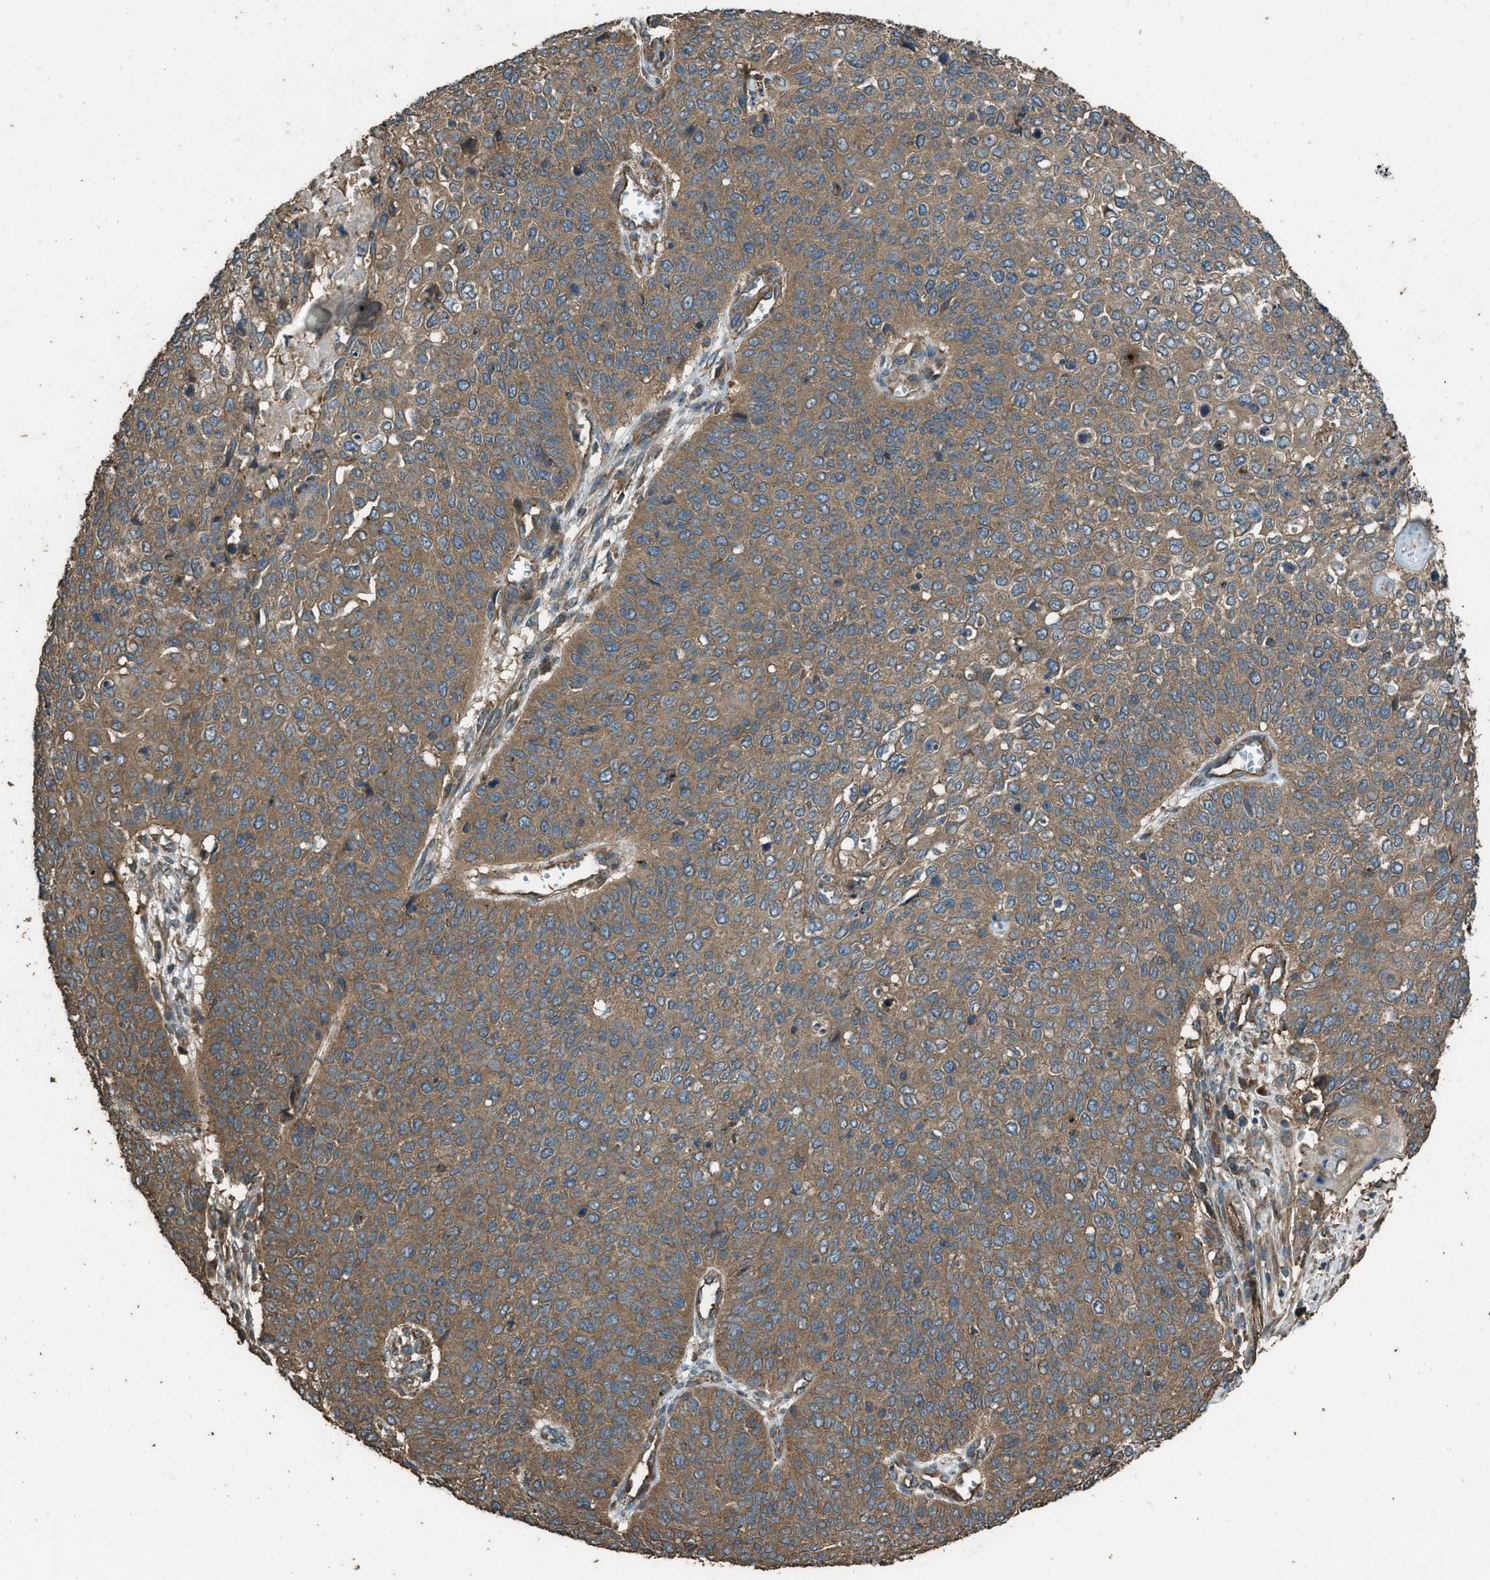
{"staining": {"intensity": "moderate", "quantity": ">75%", "location": "cytoplasmic/membranous"}, "tissue": "cervical cancer", "cell_type": "Tumor cells", "image_type": "cancer", "snomed": [{"axis": "morphology", "description": "Squamous cell carcinoma, NOS"}, {"axis": "topography", "description": "Cervix"}], "caption": "Protein staining of cervical cancer tissue displays moderate cytoplasmic/membranous staining in approximately >75% of tumor cells. (brown staining indicates protein expression, while blue staining denotes nuclei).", "gene": "MARS1", "patient": {"sex": "female", "age": 39}}